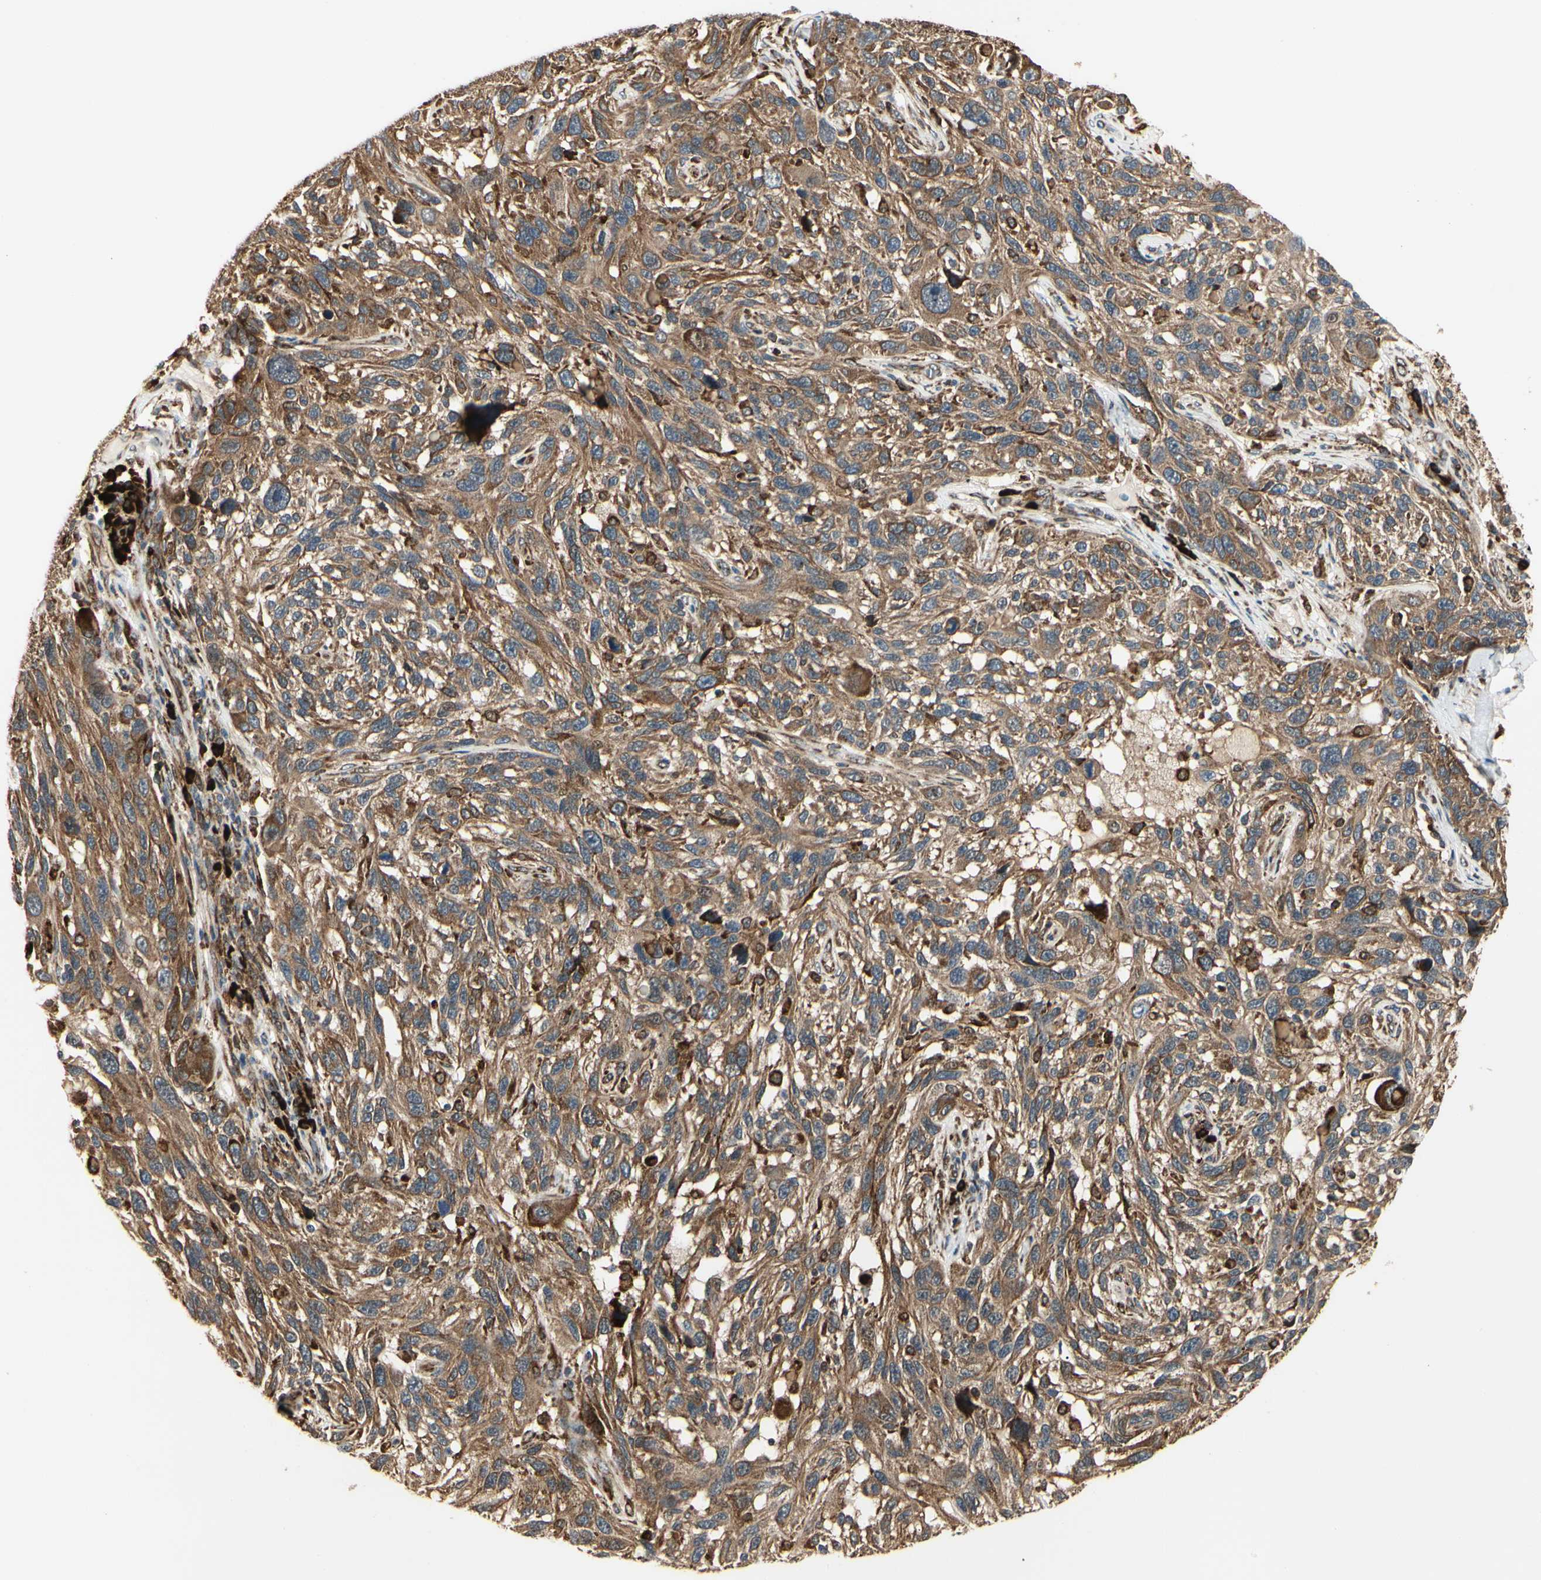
{"staining": {"intensity": "moderate", "quantity": ">75%", "location": "cytoplasmic/membranous"}, "tissue": "melanoma", "cell_type": "Tumor cells", "image_type": "cancer", "snomed": [{"axis": "morphology", "description": "Malignant melanoma, NOS"}, {"axis": "topography", "description": "Skin"}], "caption": "Protein expression analysis of human malignant melanoma reveals moderate cytoplasmic/membranous staining in approximately >75% of tumor cells. Nuclei are stained in blue.", "gene": "HSP90B1", "patient": {"sex": "male", "age": 53}}